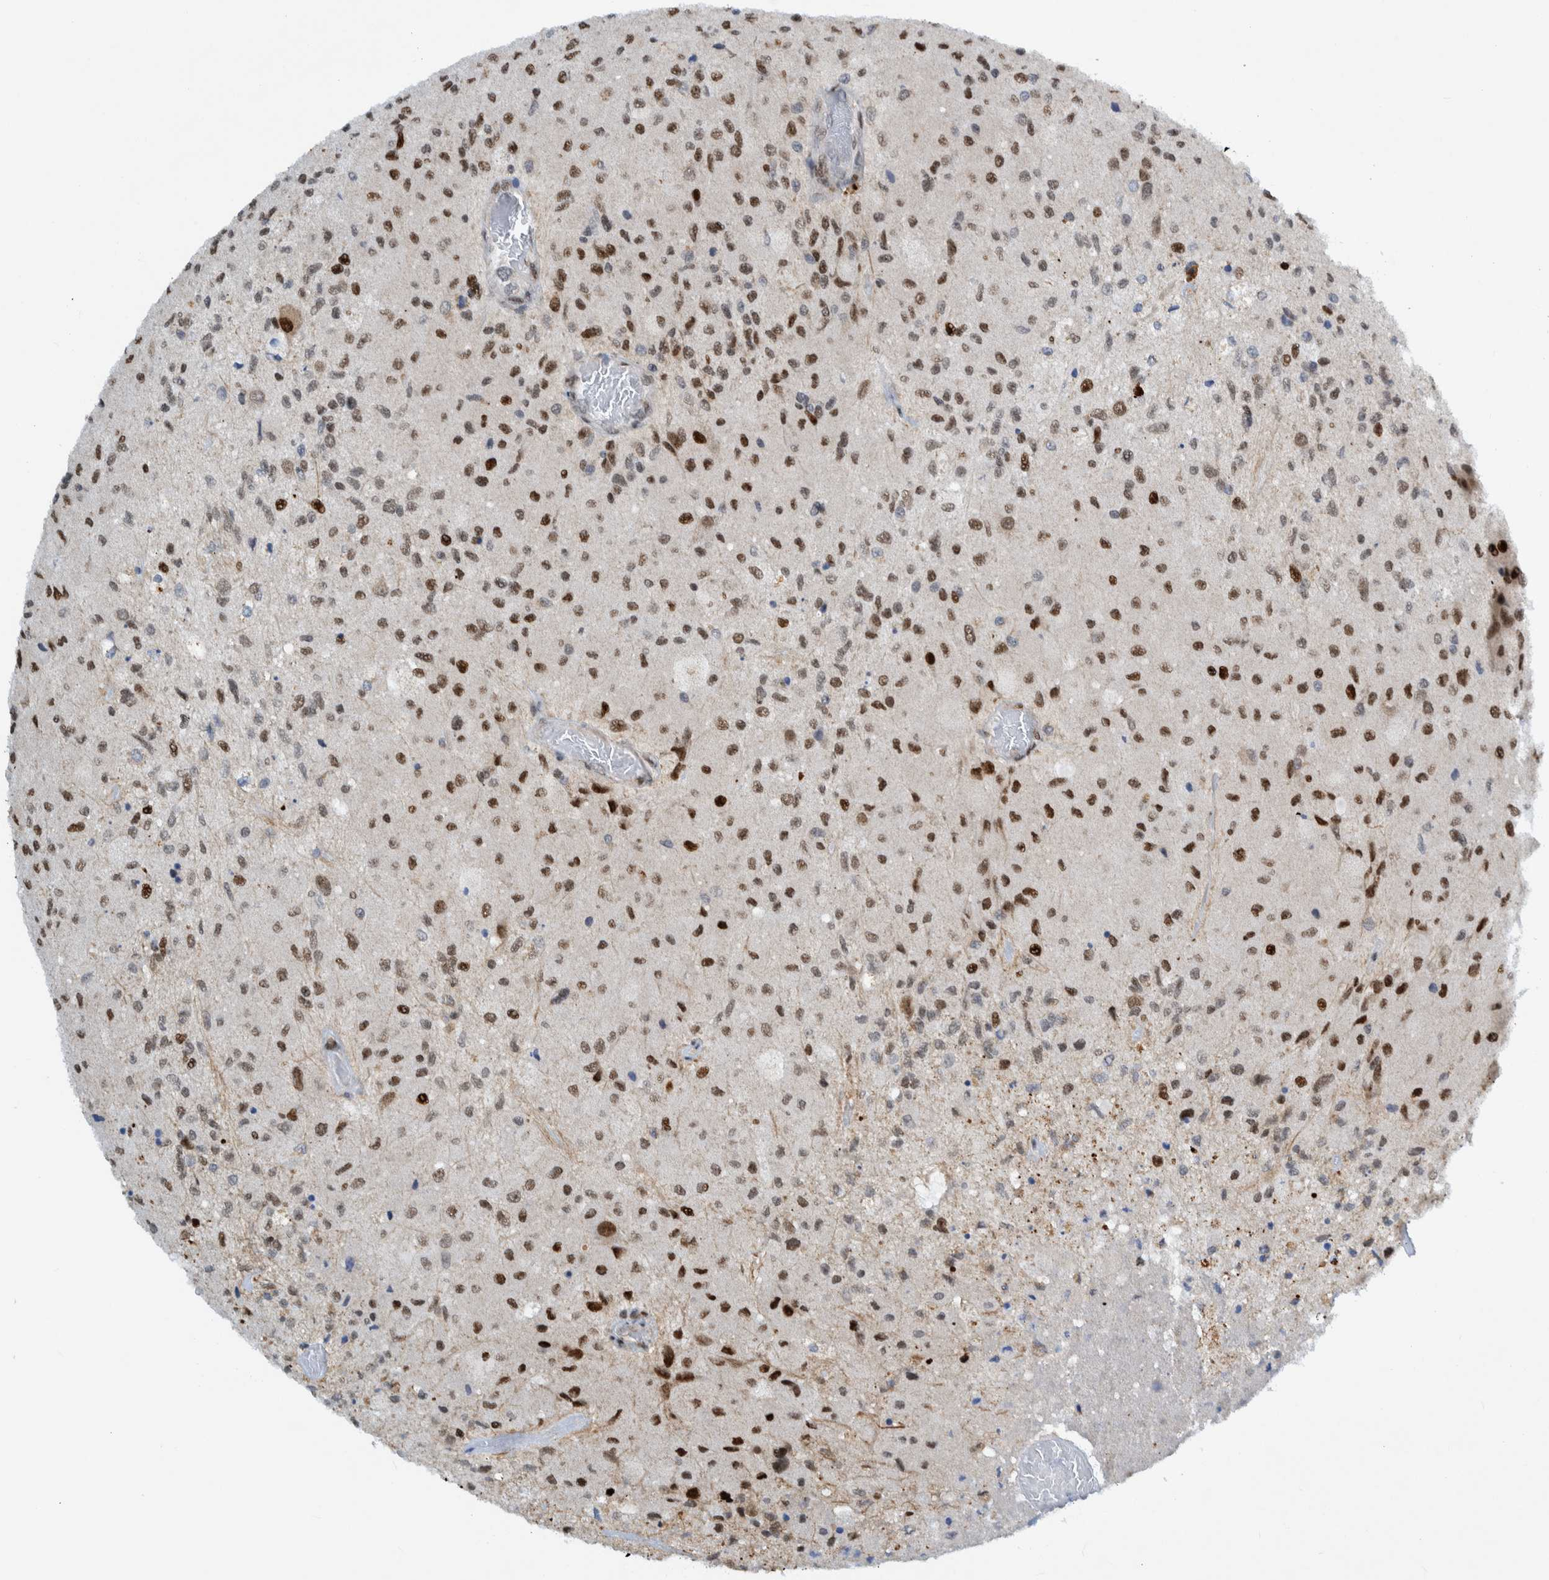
{"staining": {"intensity": "moderate", "quantity": ">75%", "location": "nuclear"}, "tissue": "glioma", "cell_type": "Tumor cells", "image_type": "cancer", "snomed": [{"axis": "morphology", "description": "Normal tissue, NOS"}, {"axis": "morphology", "description": "Glioma, malignant, High grade"}, {"axis": "topography", "description": "Cerebral cortex"}], "caption": "IHC of glioma shows medium levels of moderate nuclear expression in approximately >75% of tumor cells.", "gene": "CCDC57", "patient": {"sex": "male", "age": 77}}